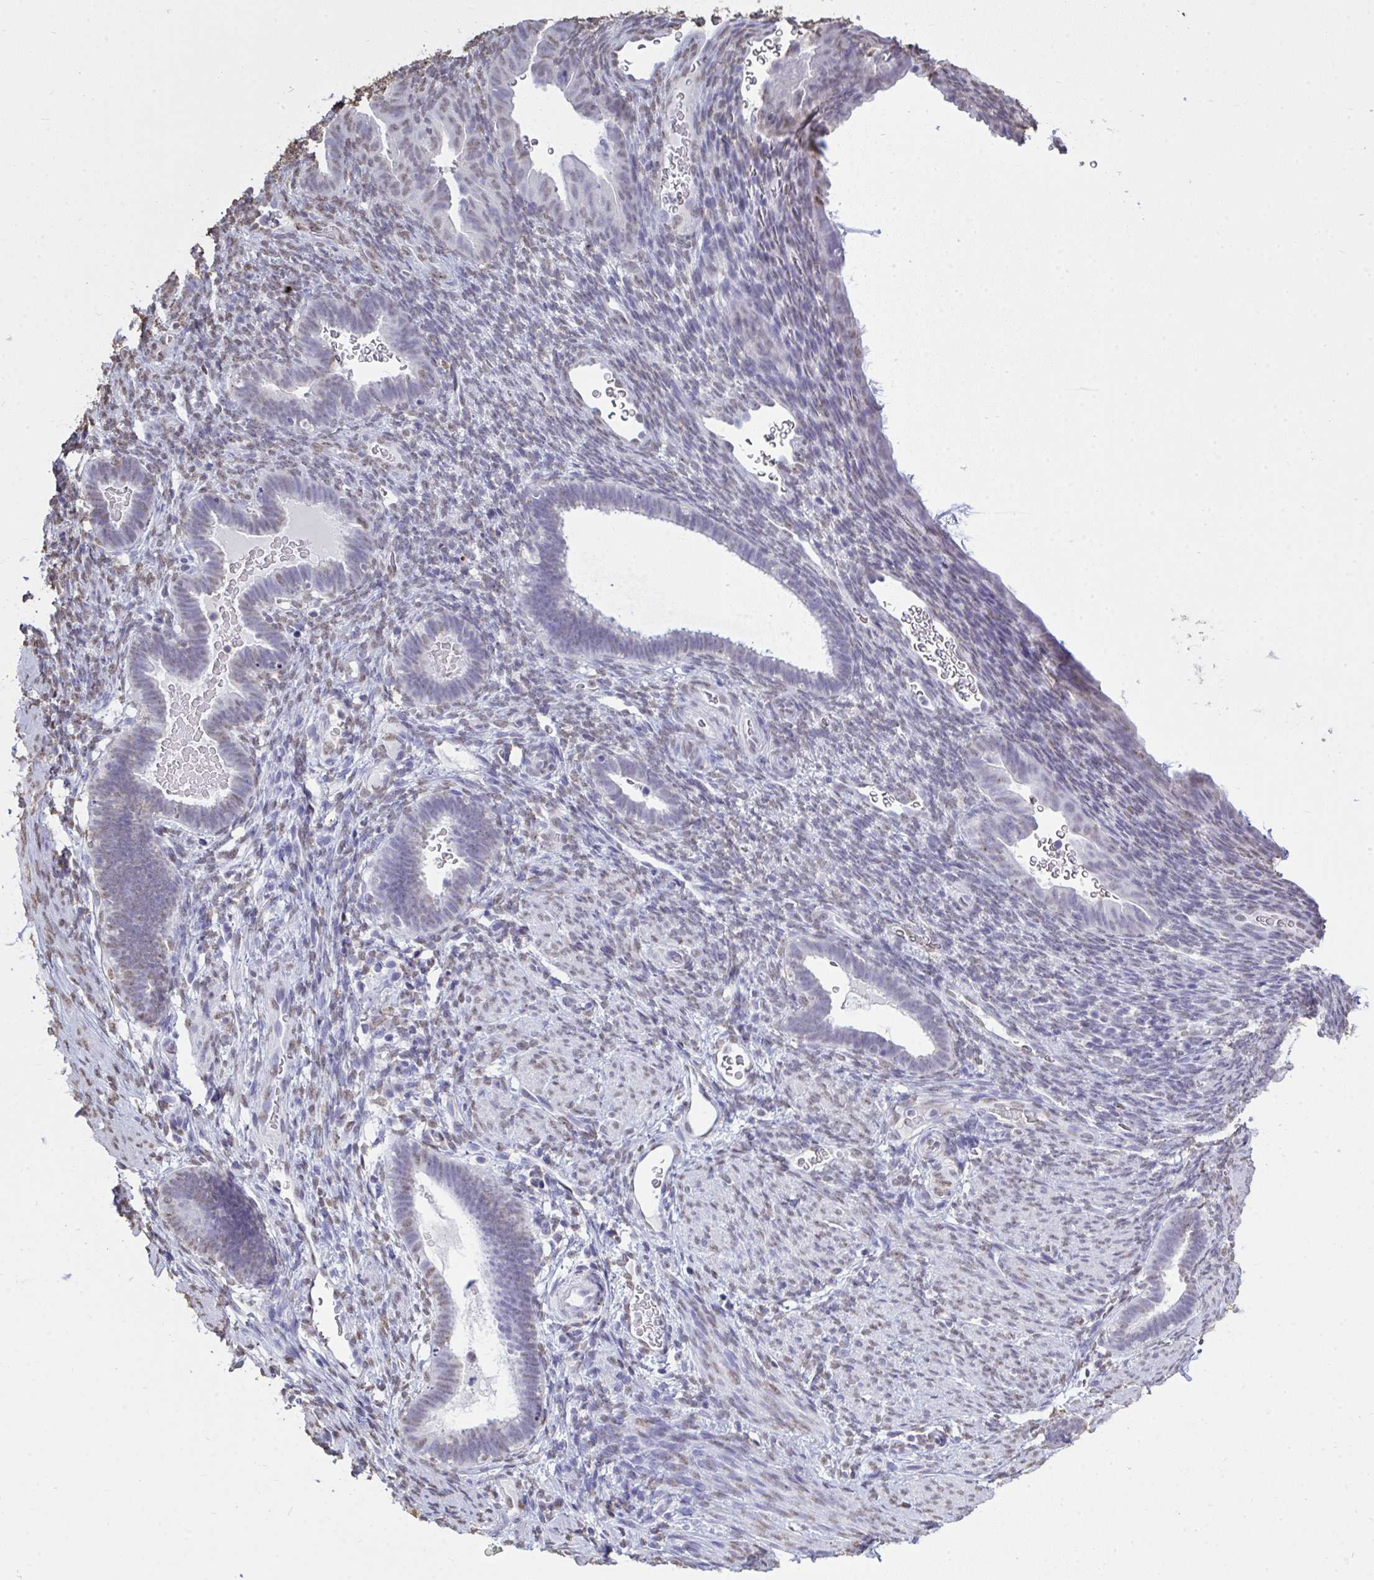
{"staining": {"intensity": "negative", "quantity": "none", "location": "none"}, "tissue": "endometrium", "cell_type": "Cells in endometrial stroma", "image_type": "normal", "snomed": [{"axis": "morphology", "description": "Normal tissue, NOS"}, {"axis": "topography", "description": "Endometrium"}], "caption": "This is an immunohistochemistry micrograph of unremarkable endometrium. There is no staining in cells in endometrial stroma.", "gene": "SEMA6B", "patient": {"sex": "female", "age": 34}}